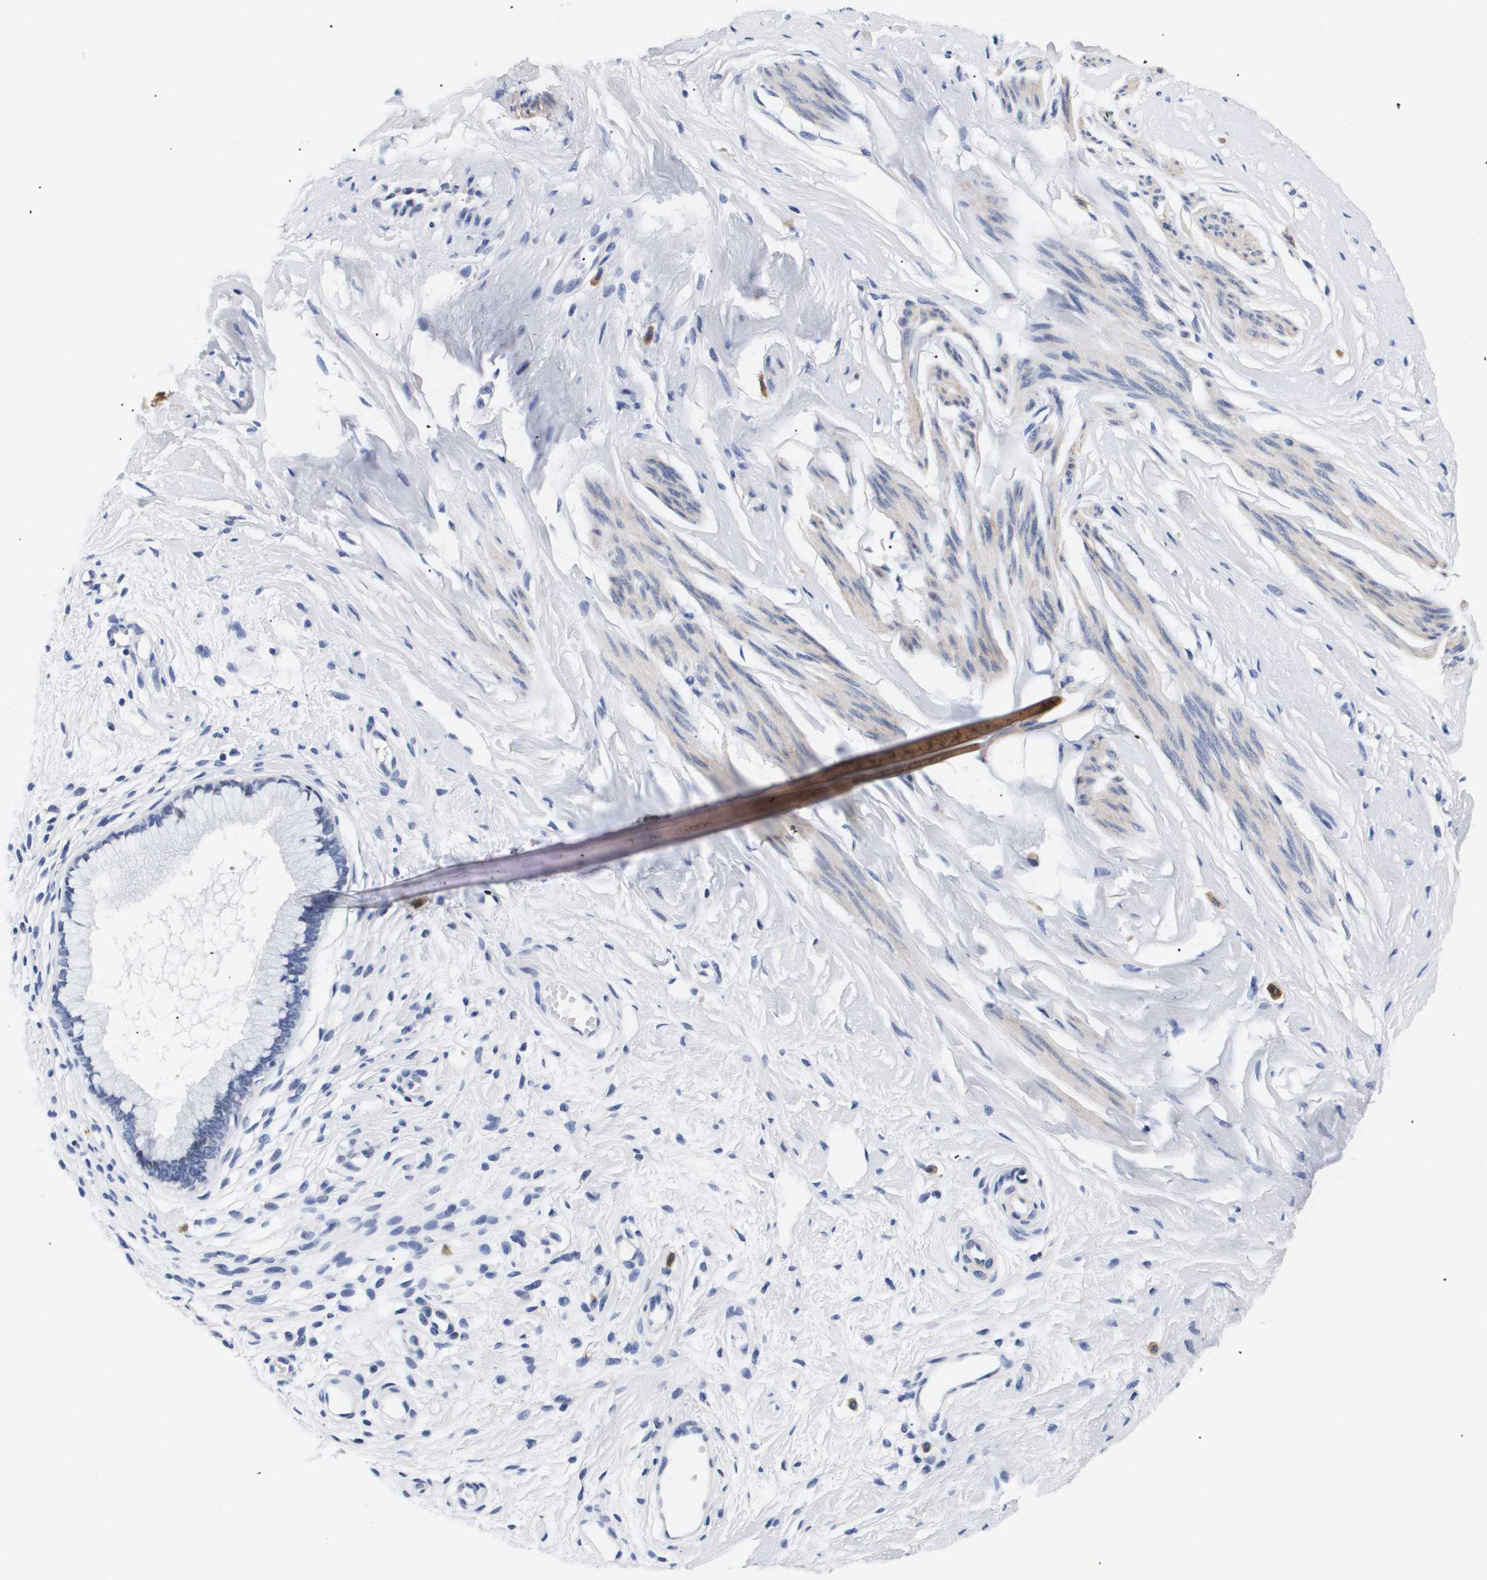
{"staining": {"intensity": "negative", "quantity": "none", "location": "none"}, "tissue": "cervix", "cell_type": "Glandular cells", "image_type": "normal", "snomed": [{"axis": "morphology", "description": "Normal tissue, NOS"}, {"axis": "topography", "description": "Cervix"}], "caption": "A photomicrograph of human cervix is negative for staining in glandular cells. Nuclei are stained in blue.", "gene": "SHD", "patient": {"sex": "female", "age": 65}}